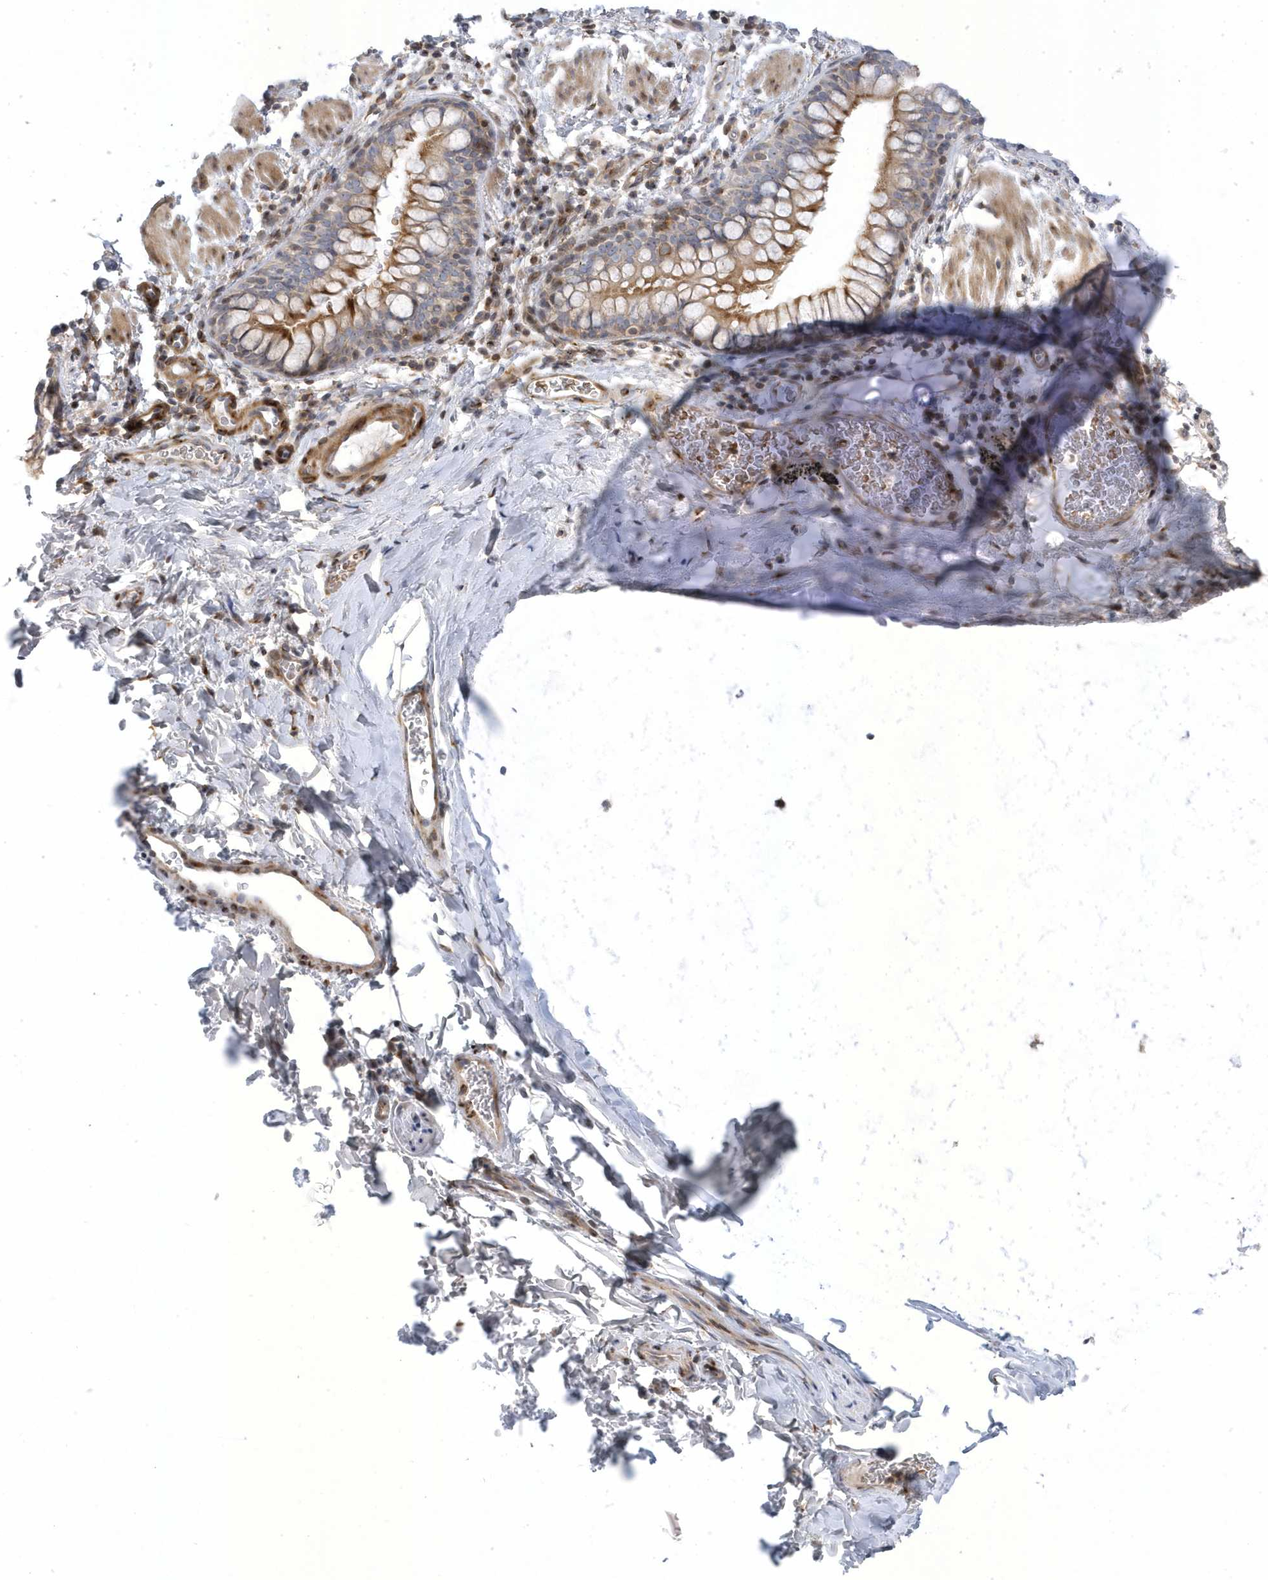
{"staining": {"intensity": "moderate", "quantity": ">75%", "location": "cytoplasmic/membranous"}, "tissue": "bronchus", "cell_type": "Respiratory epithelial cells", "image_type": "normal", "snomed": [{"axis": "morphology", "description": "Normal tissue, NOS"}, {"axis": "topography", "description": "Cartilage tissue"}, {"axis": "topography", "description": "Bronchus"}], "caption": "Moderate cytoplasmic/membranous staining for a protein is identified in approximately >75% of respiratory epithelial cells of benign bronchus using immunohistochemistry (IHC).", "gene": "MAP7D3", "patient": {"sex": "female", "age": 36}}